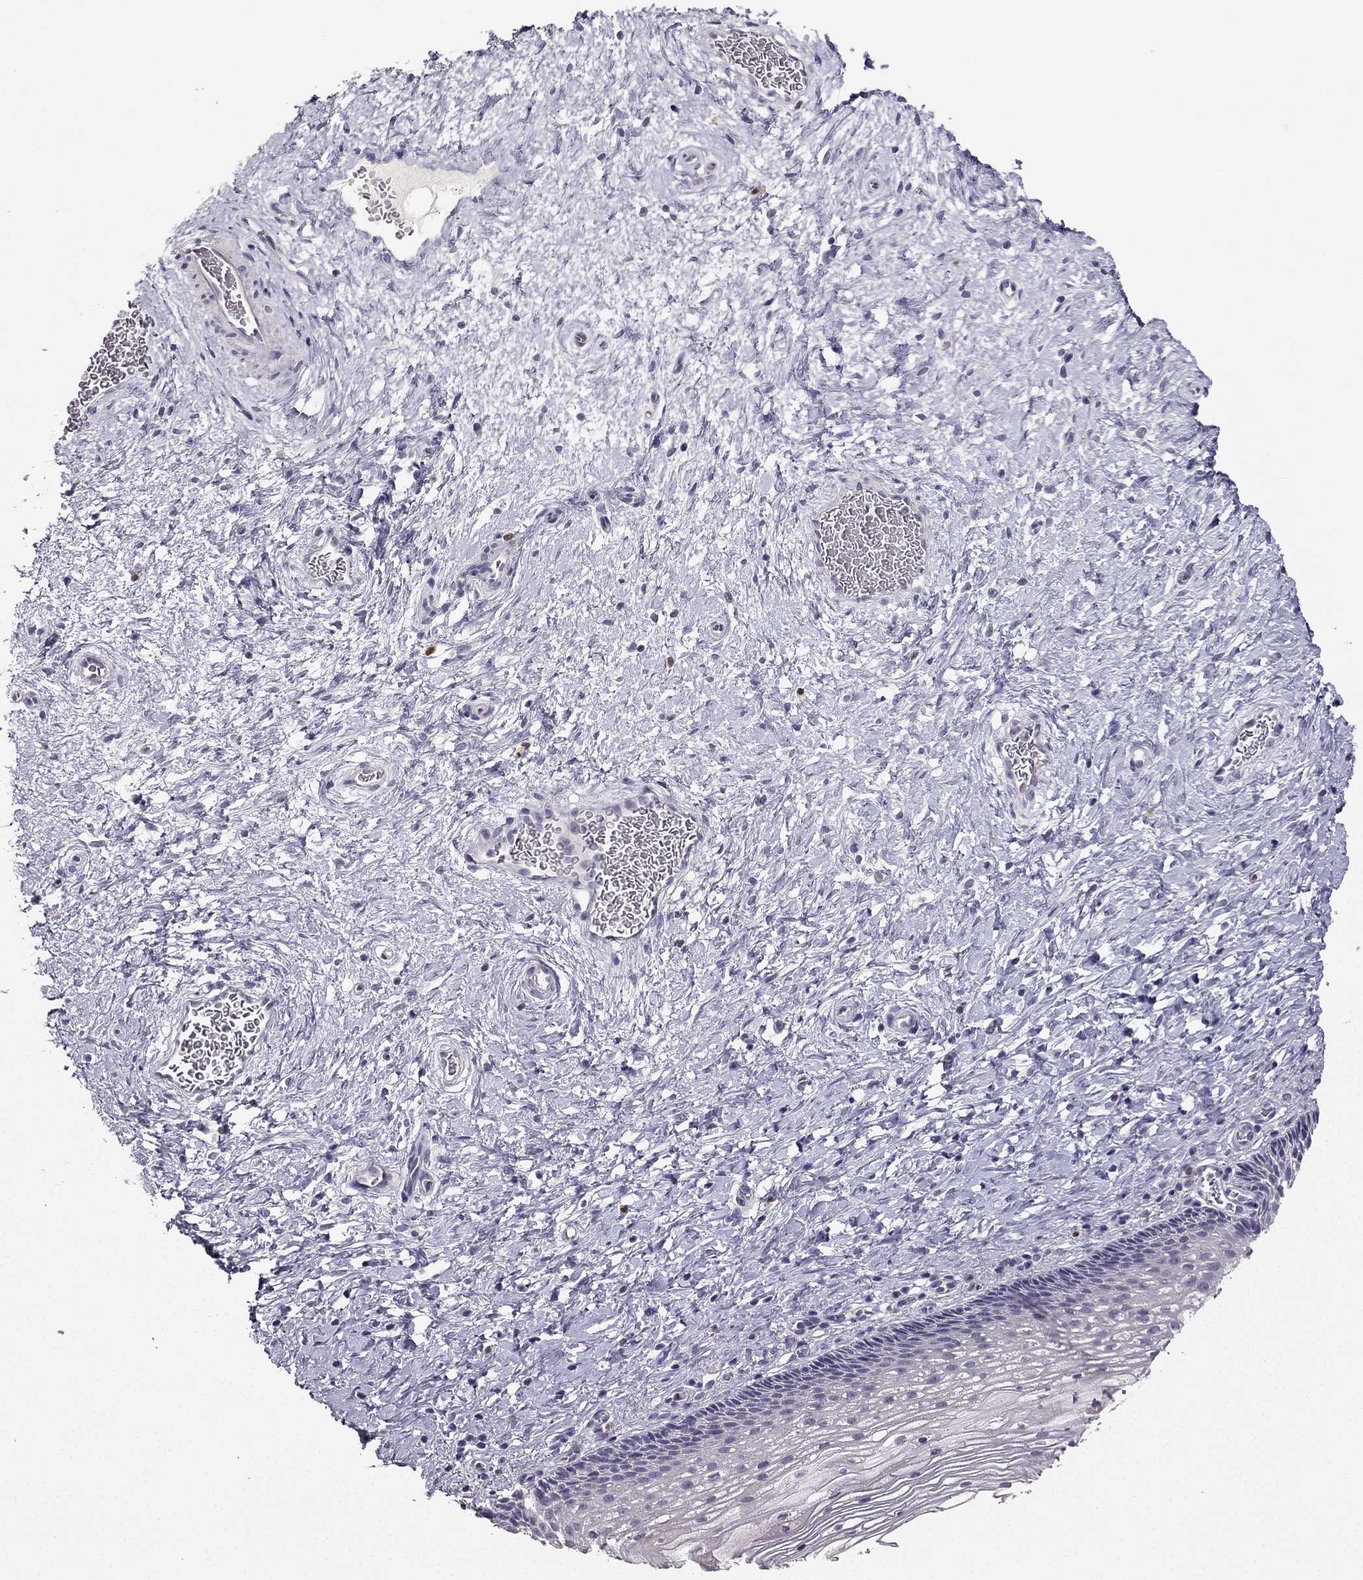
{"staining": {"intensity": "negative", "quantity": "none", "location": "none"}, "tissue": "cervix", "cell_type": "Glandular cells", "image_type": "normal", "snomed": [{"axis": "morphology", "description": "Normal tissue, NOS"}, {"axis": "topography", "description": "Cervix"}], "caption": "Immunohistochemical staining of benign human cervix reveals no significant positivity in glandular cells. (DAB immunohistochemistry with hematoxylin counter stain).", "gene": "CALB2", "patient": {"sex": "female", "age": 34}}